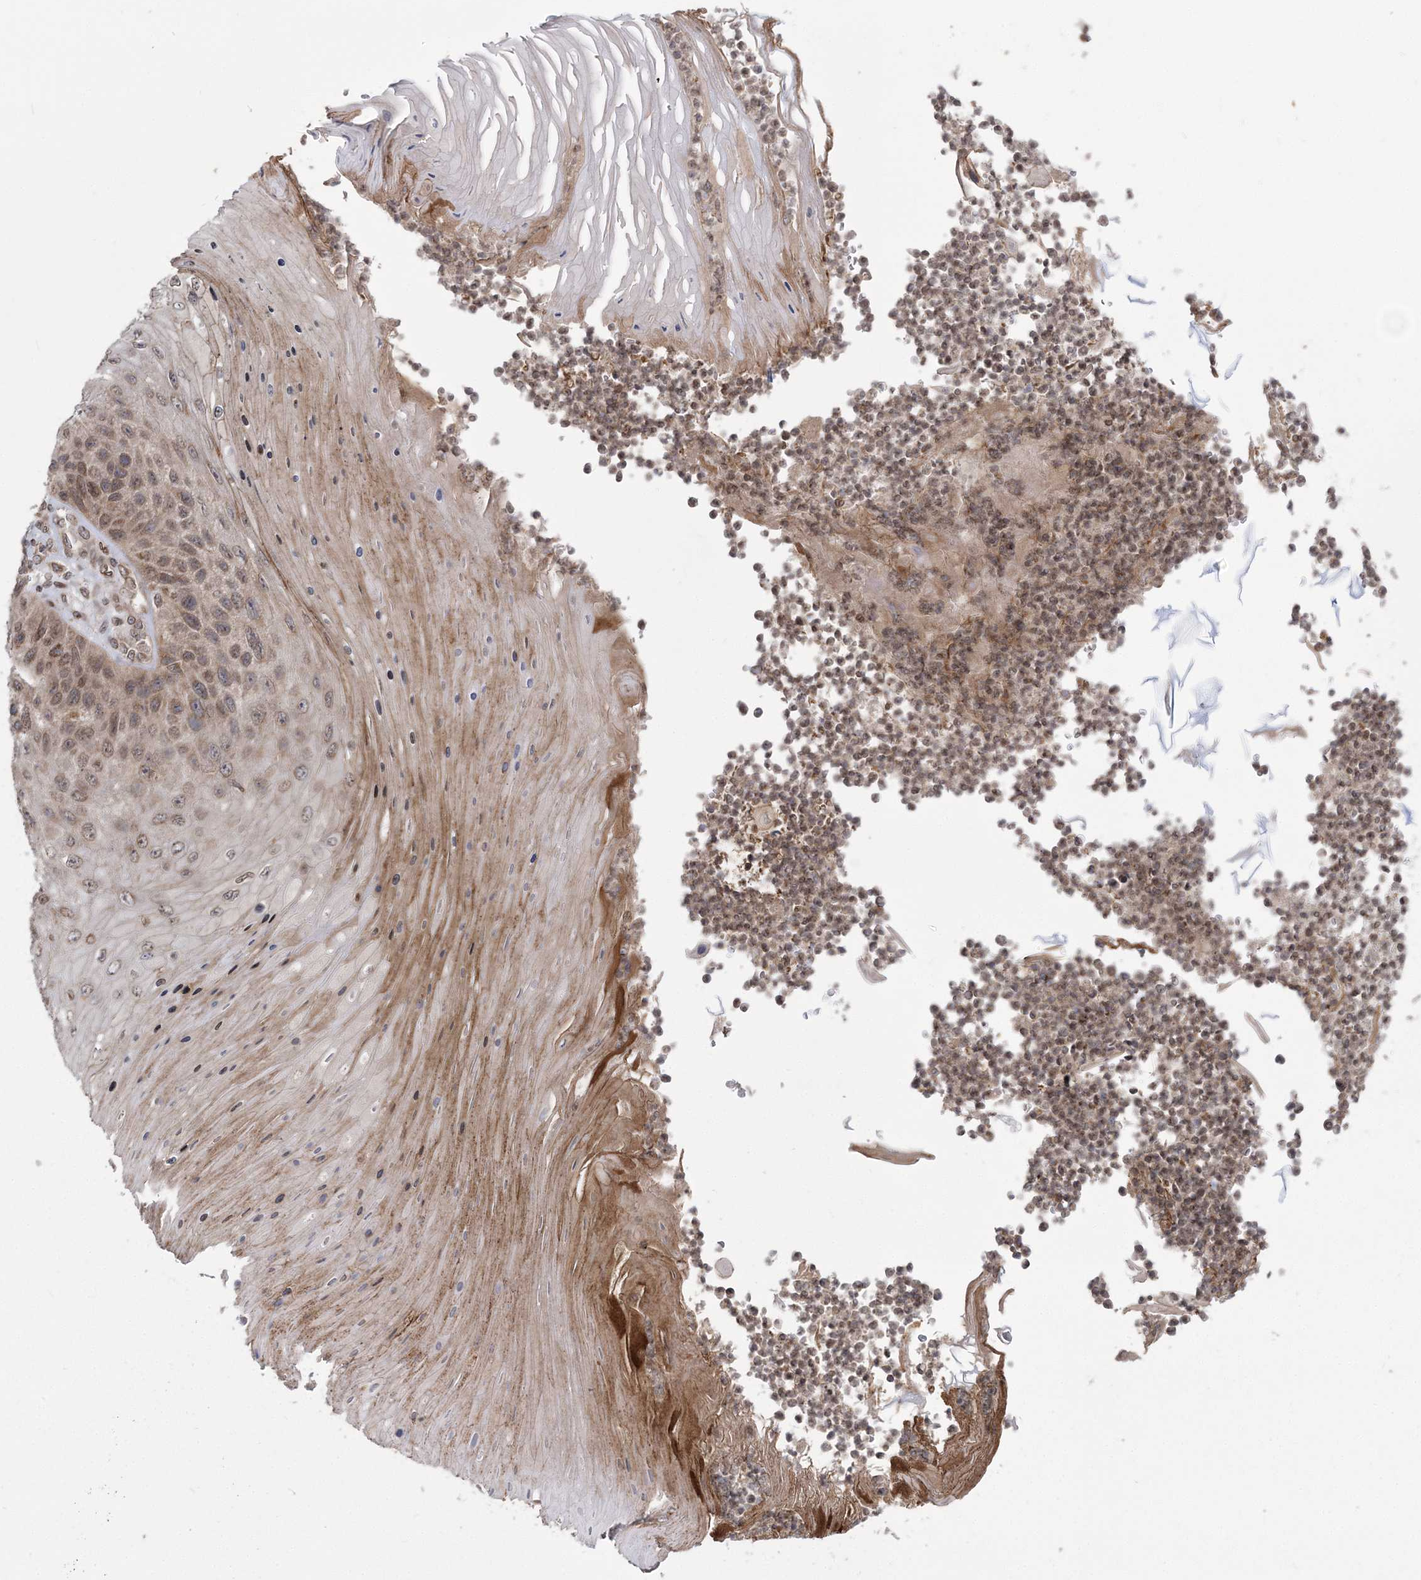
{"staining": {"intensity": "weak", "quantity": "<25%", "location": "cytoplasmic/membranous,nuclear"}, "tissue": "skin cancer", "cell_type": "Tumor cells", "image_type": "cancer", "snomed": [{"axis": "morphology", "description": "Squamous cell carcinoma, NOS"}, {"axis": "topography", "description": "Skin"}], "caption": "Photomicrograph shows no significant protein staining in tumor cells of skin cancer.", "gene": "DNAJC27", "patient": {"sex": "female", "age": 88}}